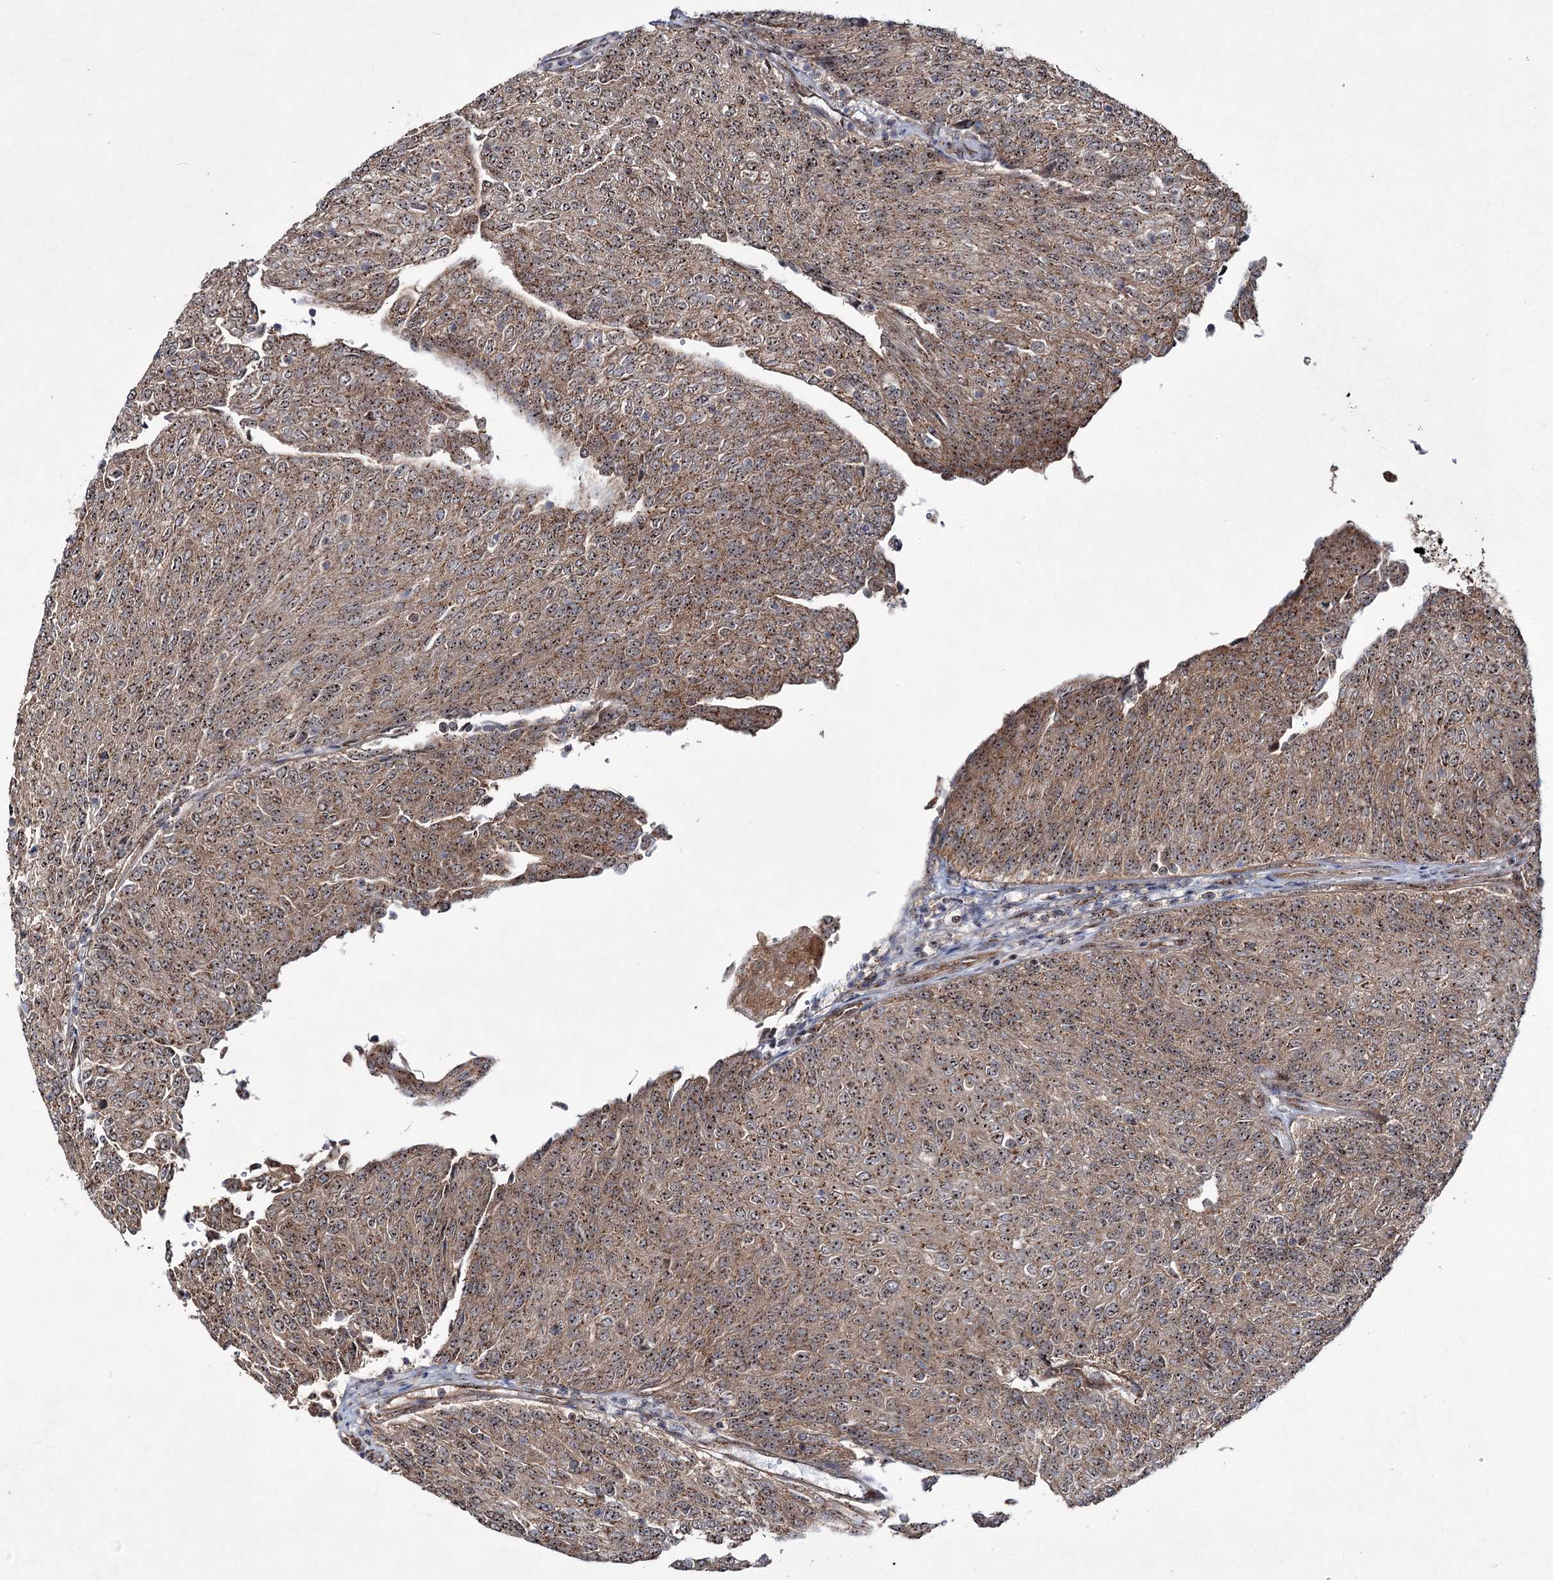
{"staining": {"intensity": "moderate", "quantity": ">75%", "location": "cytoplasmic/membranous,nuclear"}, "tissue": "urothelial cancer", "cell_type": "Tumor cells", "image_type": "cancer", "snomed": [{"axis": "morphology", "description": "Urothelial carcinoma, Low grade"}, {"axis": "topography", "description": "Urinary bladder"}], "caption": "Brown immunohistochemical staining in urothelial cancer exhibits moderate cytoplasmic/membranous and nuclear positivity in about >75% of tumor cells.", "gene": "SERINC5", "patient": {"sex": "female", "age": 79}}